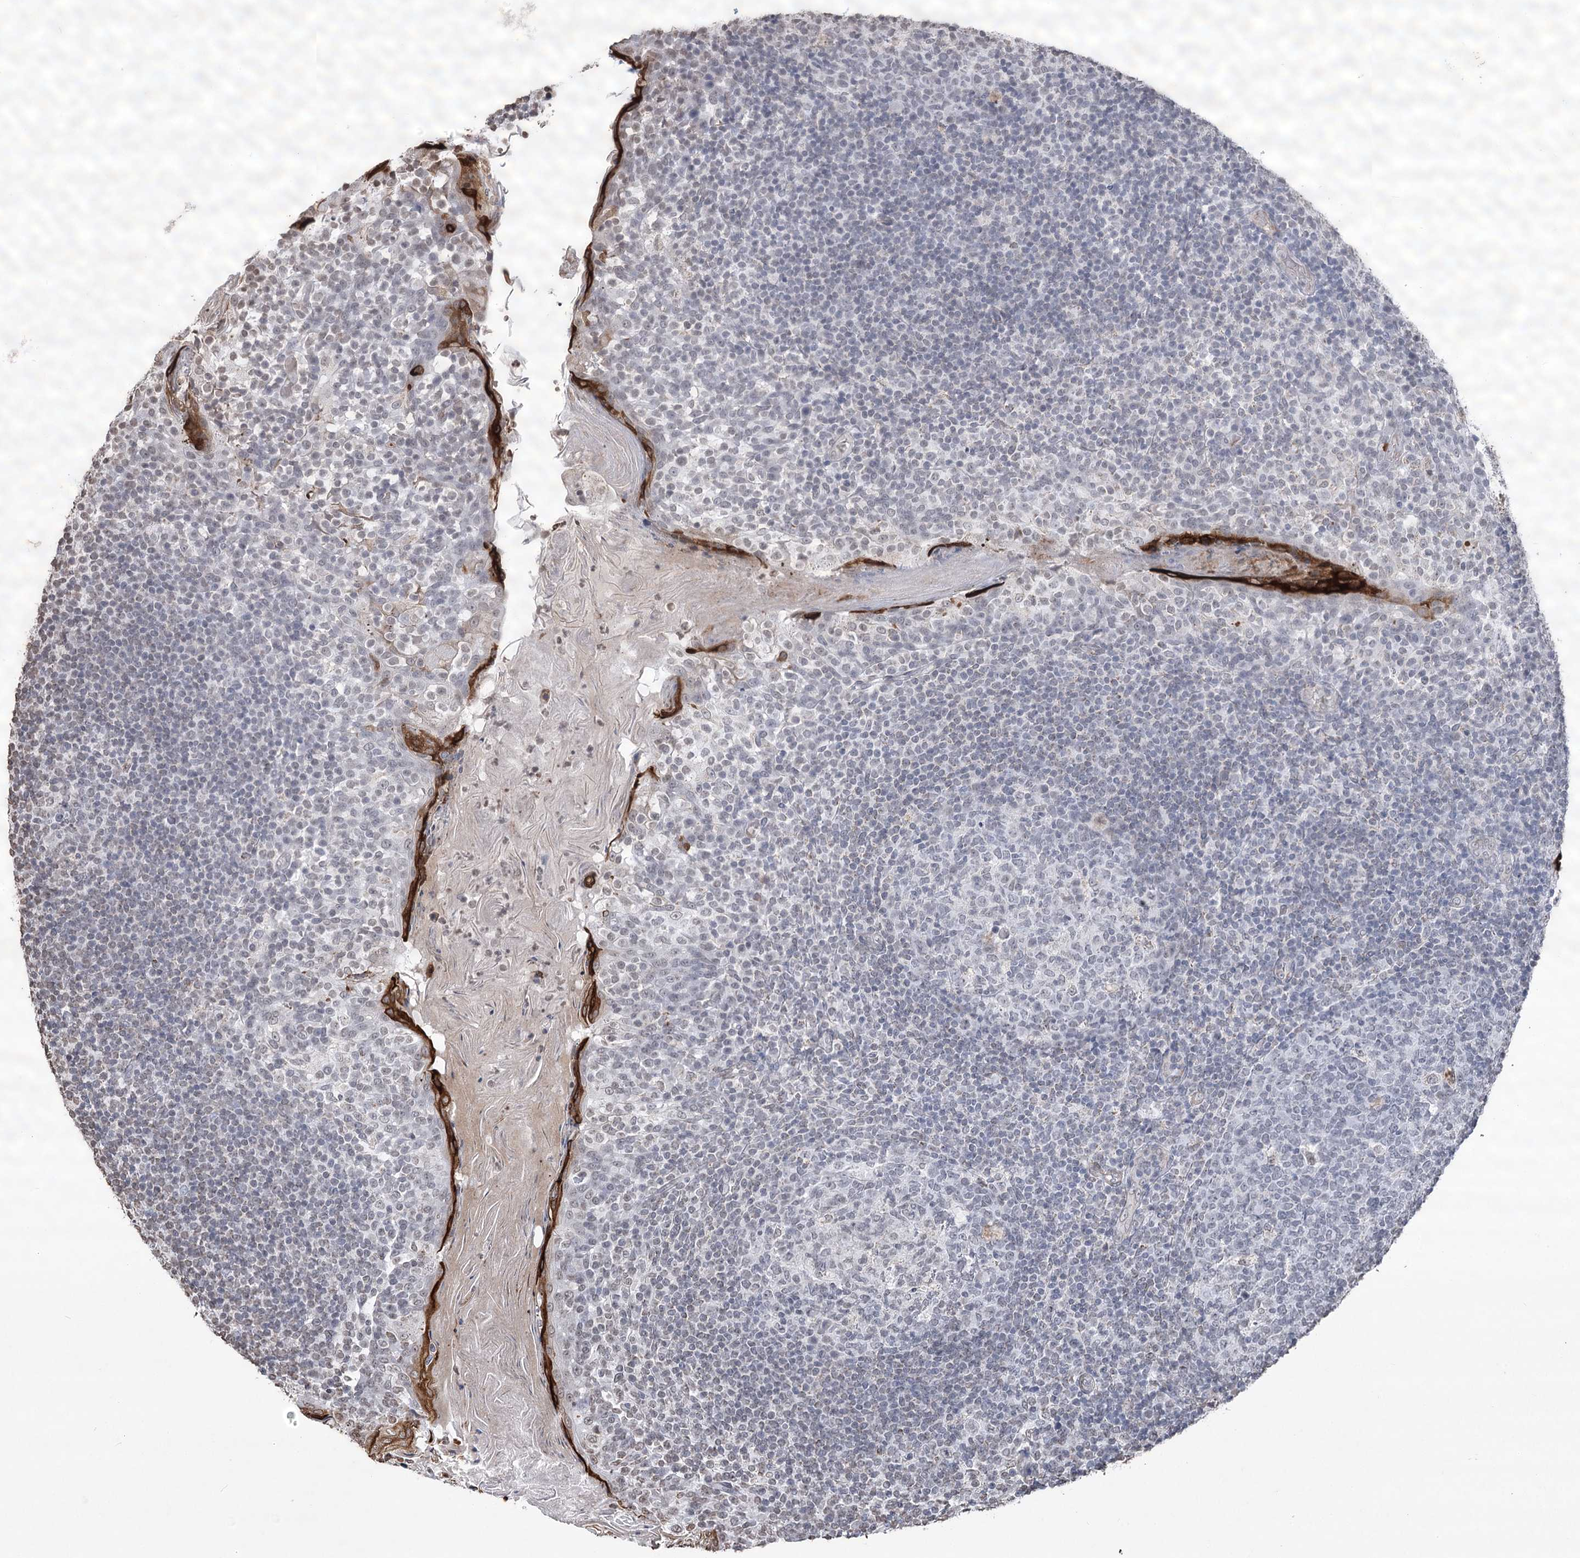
{"staining": {"intensity": "negative", "quantity": "none", "location": "none"}, "tissue": "tonsil", "cell_type": "Germinal center cells", "image_type": "normal", "snomed": [{"axis": "morphology", "description": "Normal tissue, NOS"}, {"axis": "topography", "description": "Tonsil"}], "caption": "This is an immunohistochemistry (IHC) image of benign human tonsil. There is no expression in germinal center cells.", "gene": "ENSG00000275740", "patient": {"sex": "female", "age": 19}}